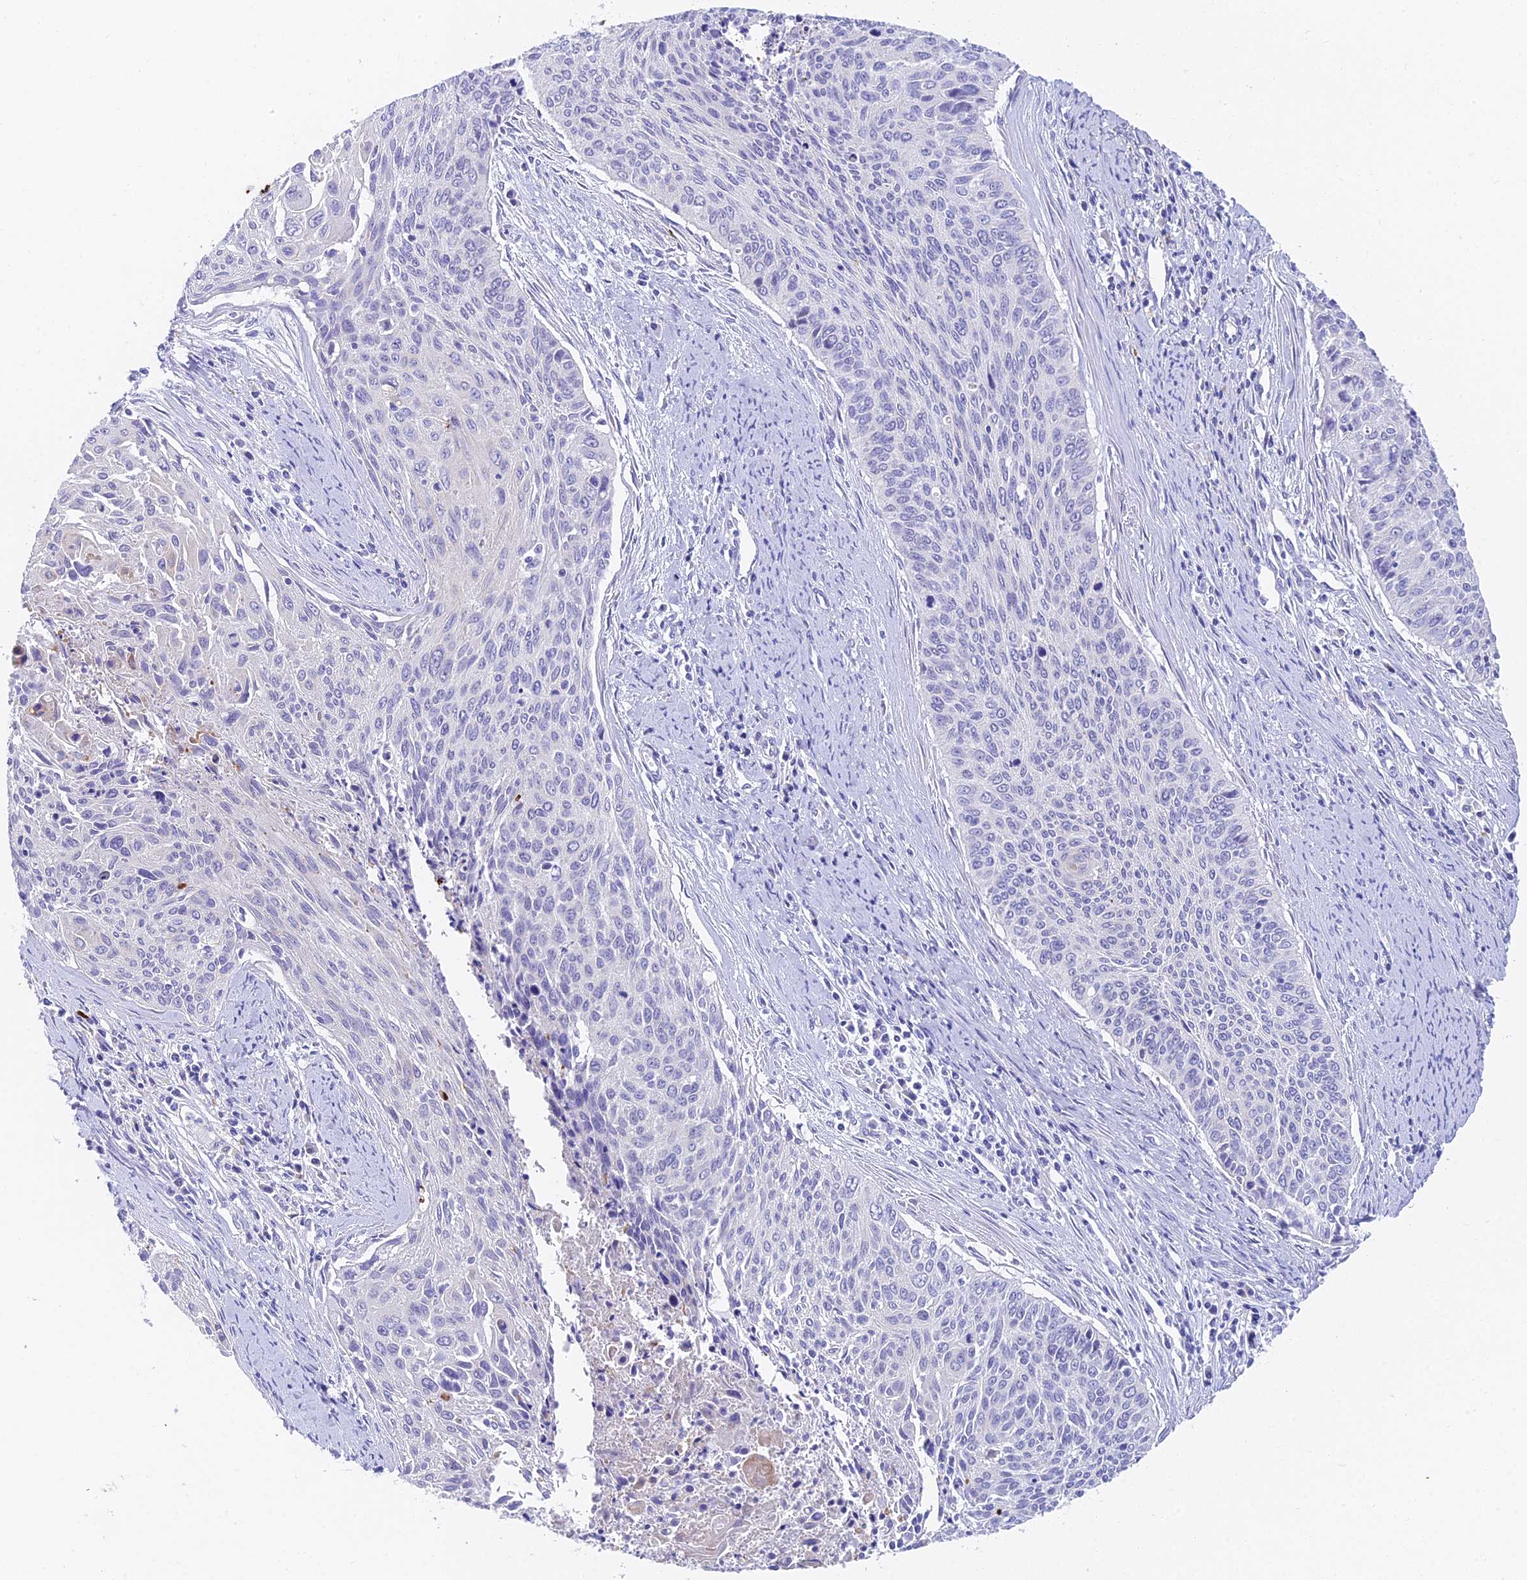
{"staining": {"intensity": "negative", "quantity": "none", "location": "none"}, "tissue": "cervical cancer", "cell_type": "Tumor cells", "image_type": "cancer", "snomed": [{"axis": "morphology", "description": "Squamous cell carcinoma, NOS"}, {"axis": "topography", "description": "Cervix"}], "caption": "The image reveals no significant staining in tumor cells of cervical cancer (squamous cell carcinoma). Nuclei are stained in blue.", "gene": "ADAMTS13", "patient": {"sex": "female", "age": 55}}